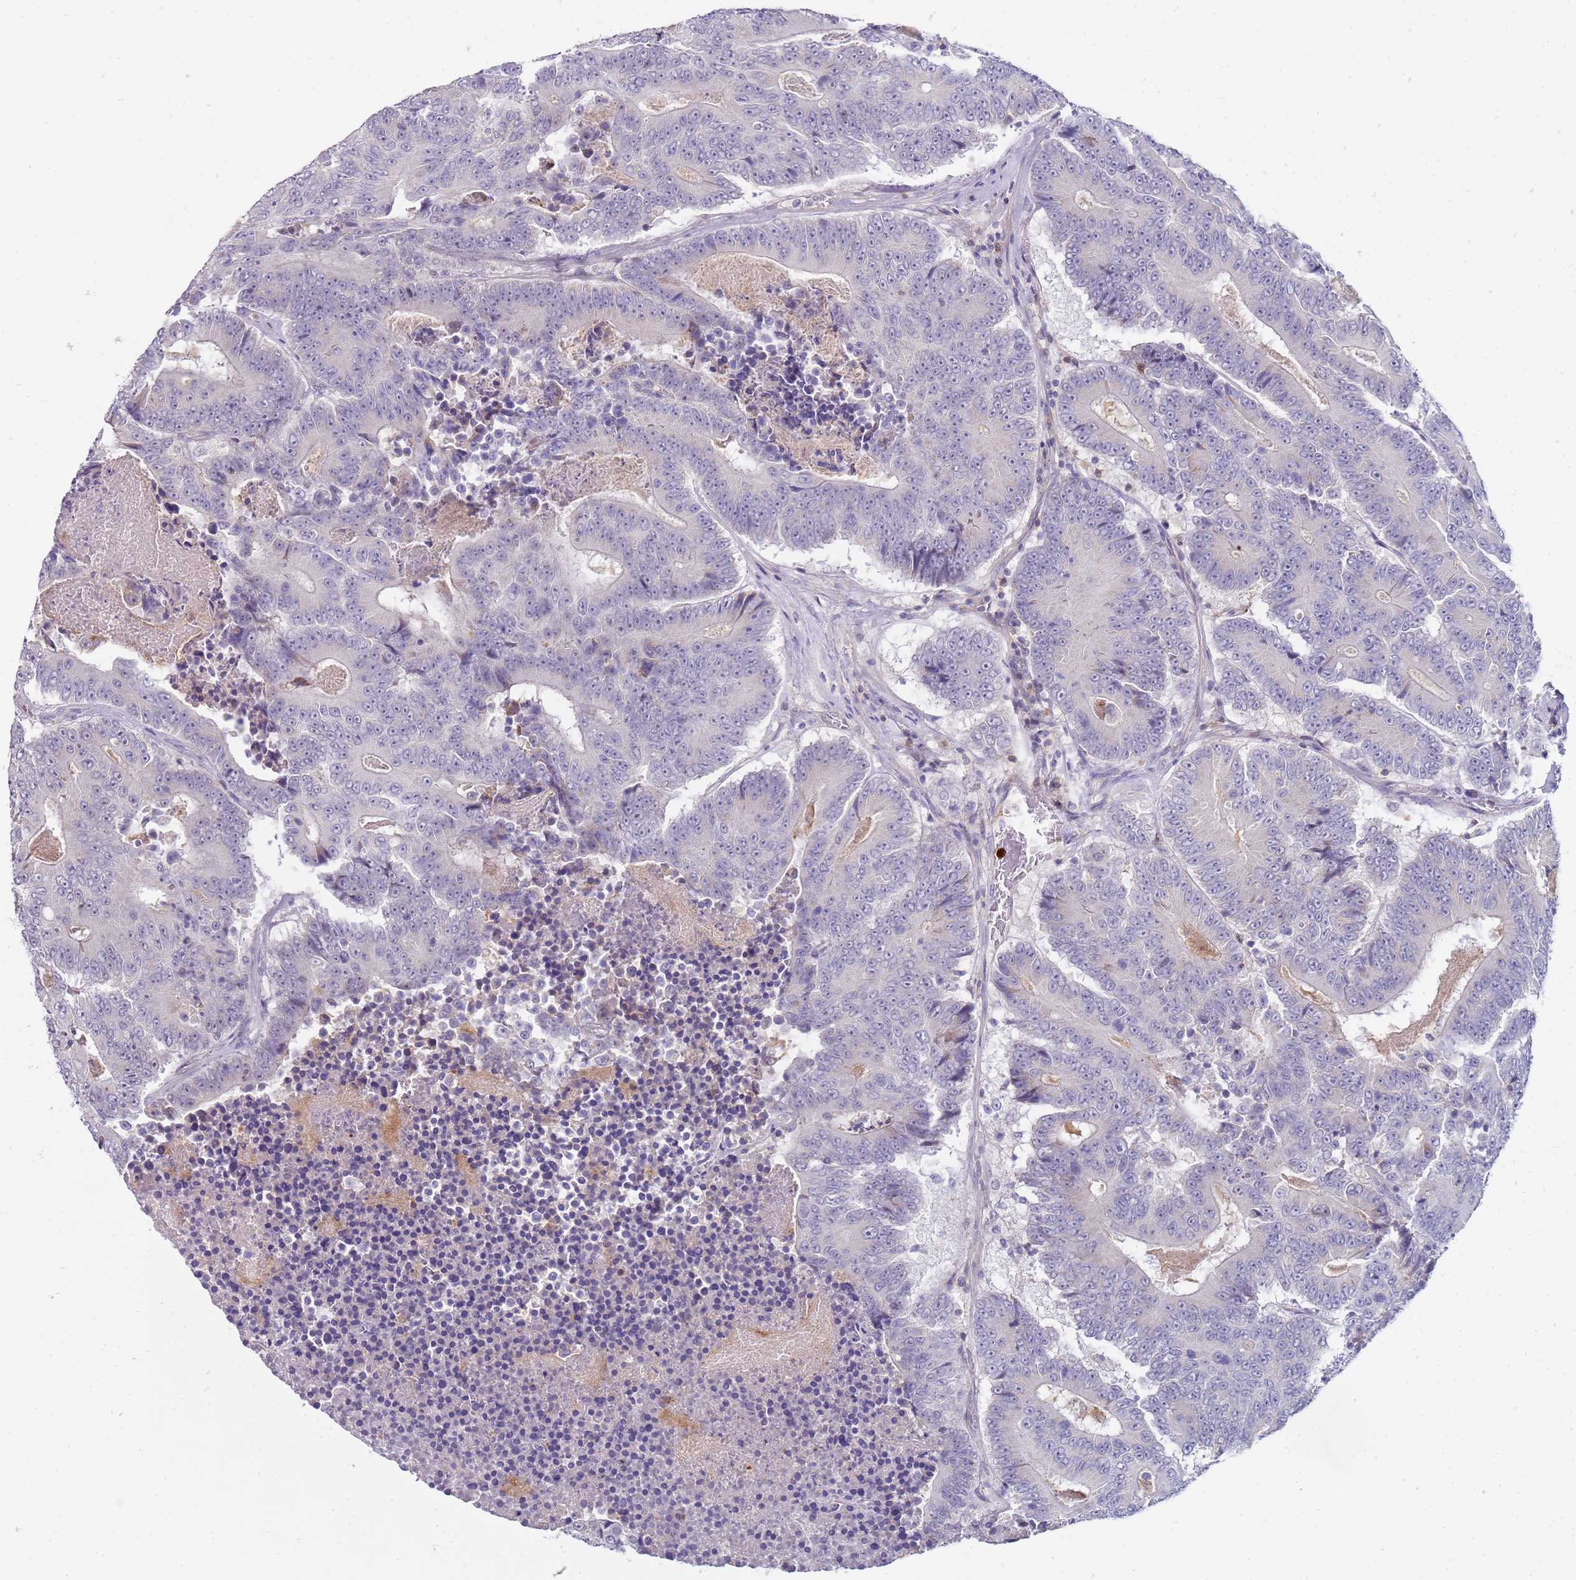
{"staining": {"intensity": "negative", "quantity": "none", "location": "none"}, "tissue": "colorectal cancer", "cell_type": "Tumor cells", "image_type": "cancer", "snomed": [{"axis": "morphology", "description": "Adenocarcinoma, NOS"}, {"axis": "topography", "description": "Colon"}], "caption": "Immunohistochemical staining of adenocarcinoma (colorectal) exhibits no significant staining in tumor cells.", "gene": "STK25", "patient": {"sex": "male", "age": 83}}